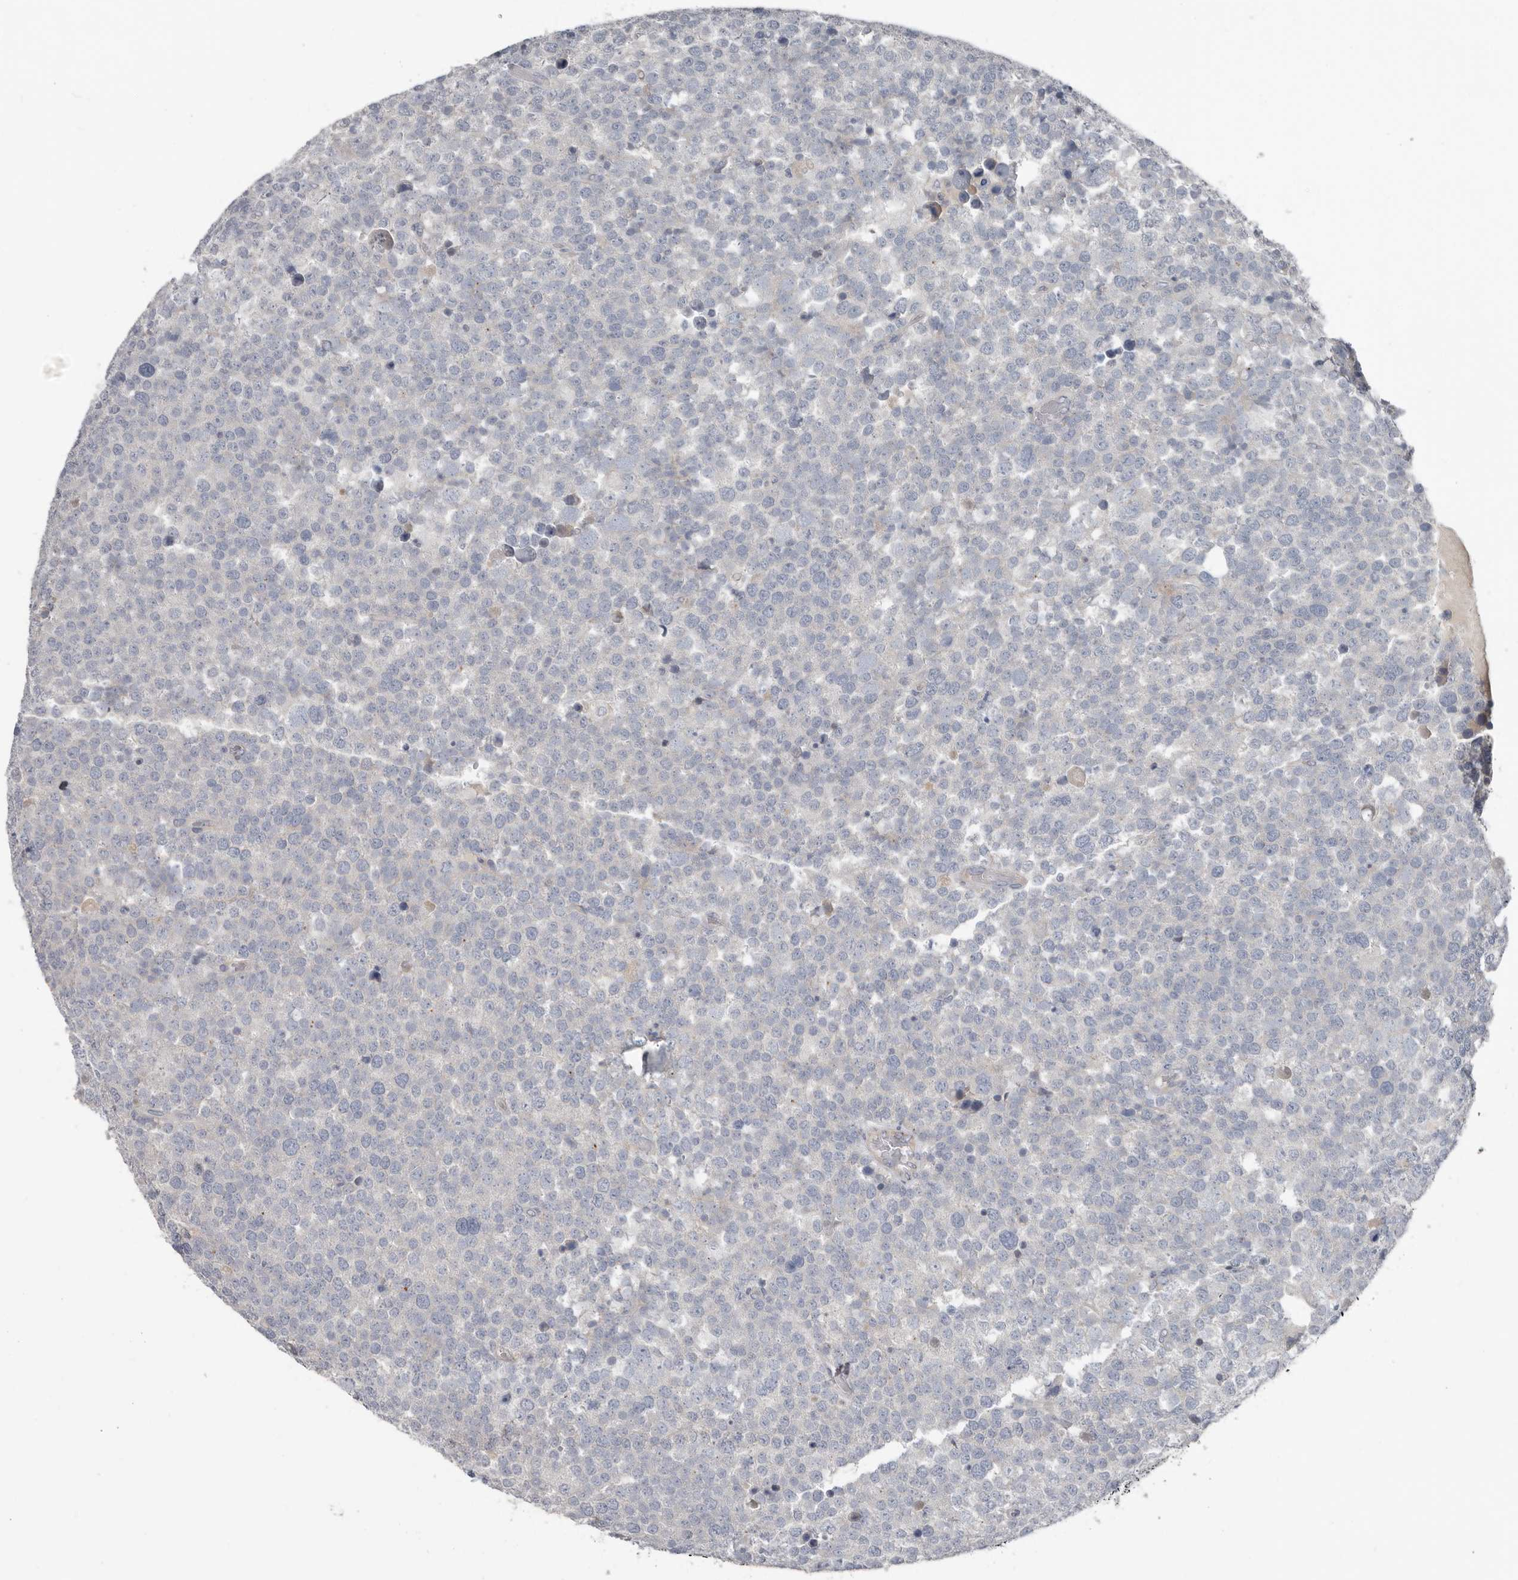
{"staining": {"intensity": "negative", "quantity": "none", "location": "none"}, "tissue": "testis cancer", "cell_type": "Tumor cells", "image_type": "cancer", "snomed": [{"axis": "morphology", "description": "Seminoma, NOS"}, {"axis": "topography", "description": "Testis"}], "caption": "Tumor cells are negative for protein expression in human testis seminoma.", "gene": "ZNF114", "patient": {"sex": "male", "age": 71}}